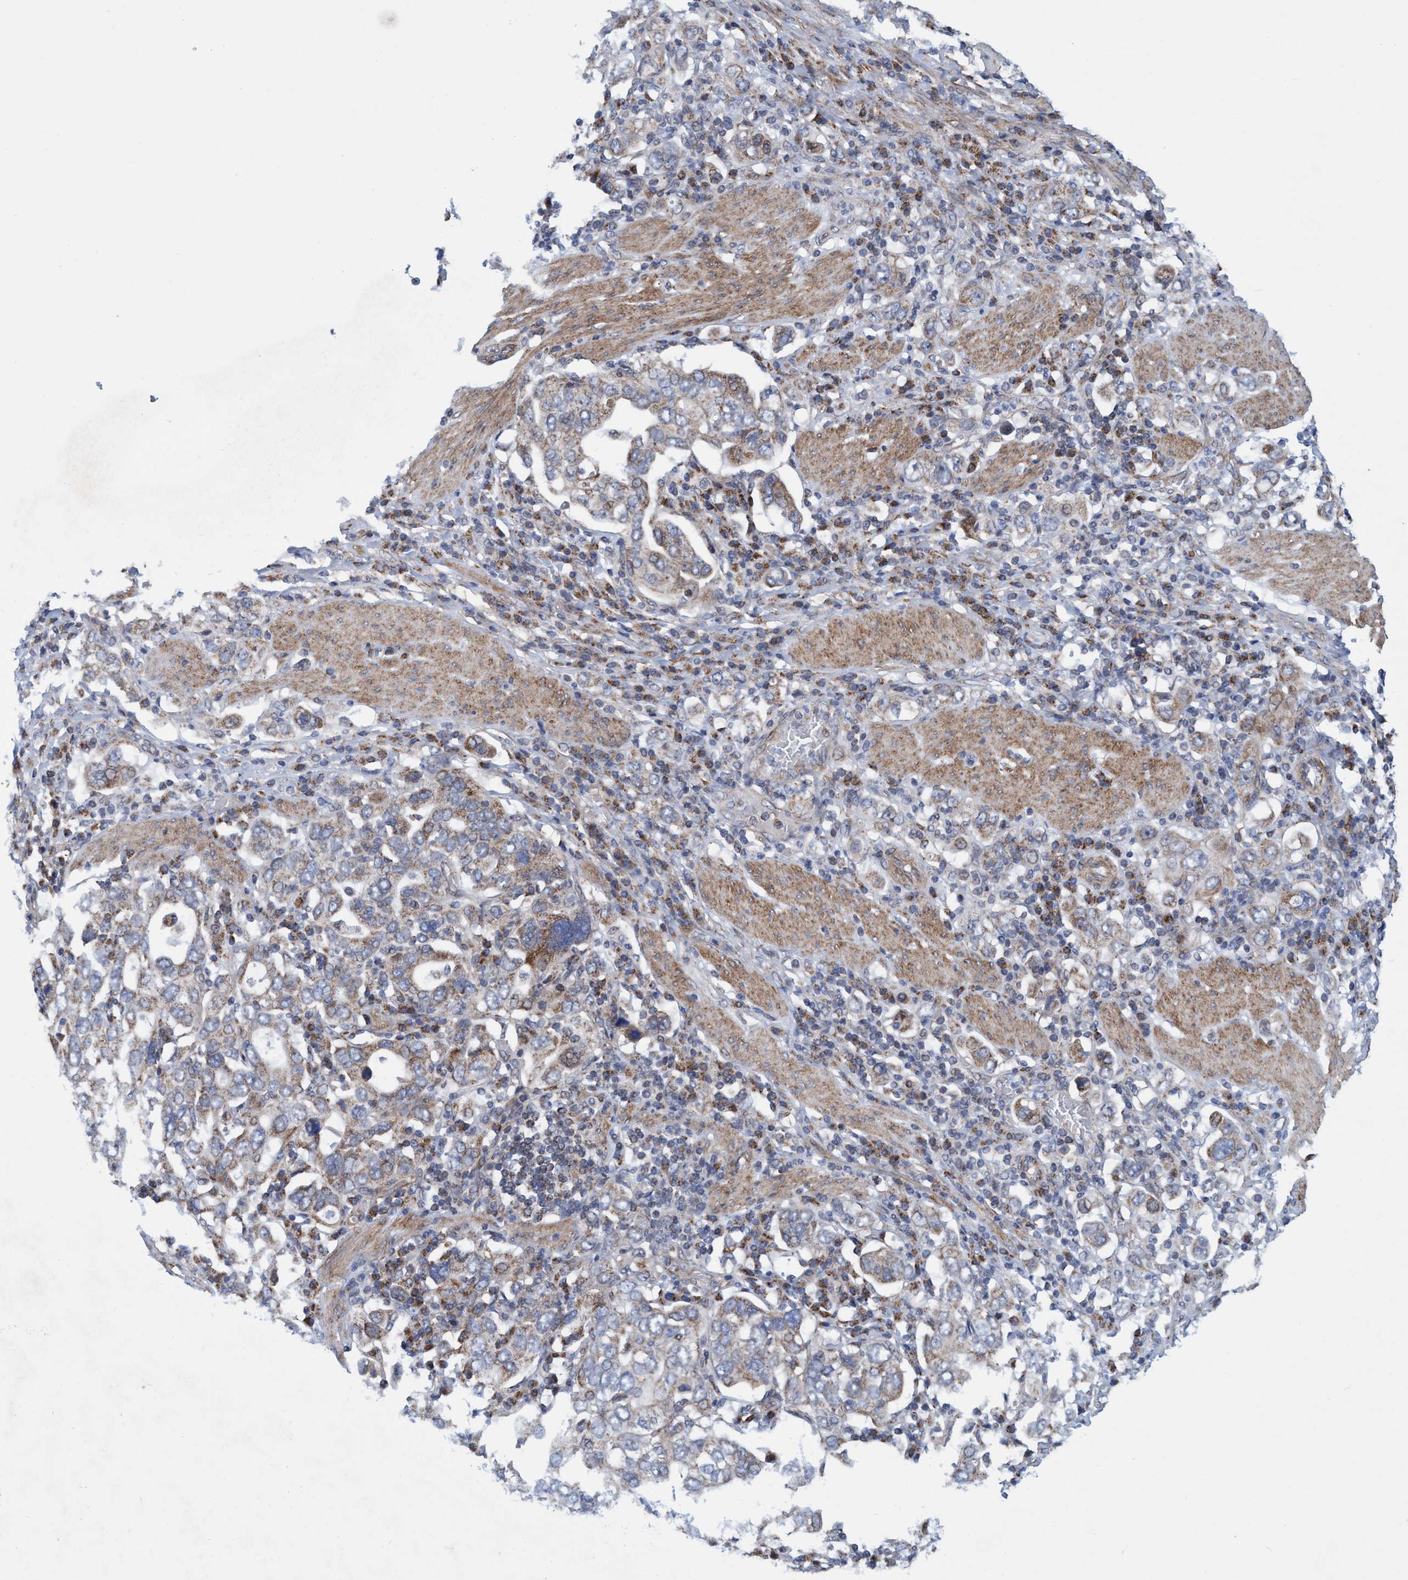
{"staining": {"intensity": "weak", "quantity": "25%-75%", "location": "cytoplasmic/membranous"}, "tissue": "stomach cancer", "cell_type": "Tumor cells", "image_type": "cancer", "snomed": [{"axis": "morphology", "description": "Adenocarcinoma, NOS"}, {"axis": "topography", "description": "Stomach, upper"}], "caption": "Stomach cancer tissue demonstrates weak cytoplasmic/membranous expression in about 25%-75% of tumor cells, visualized by immunohistochemistry.", "gene": "POLR1F", "patient": {"sex": "male", "age": 62}}